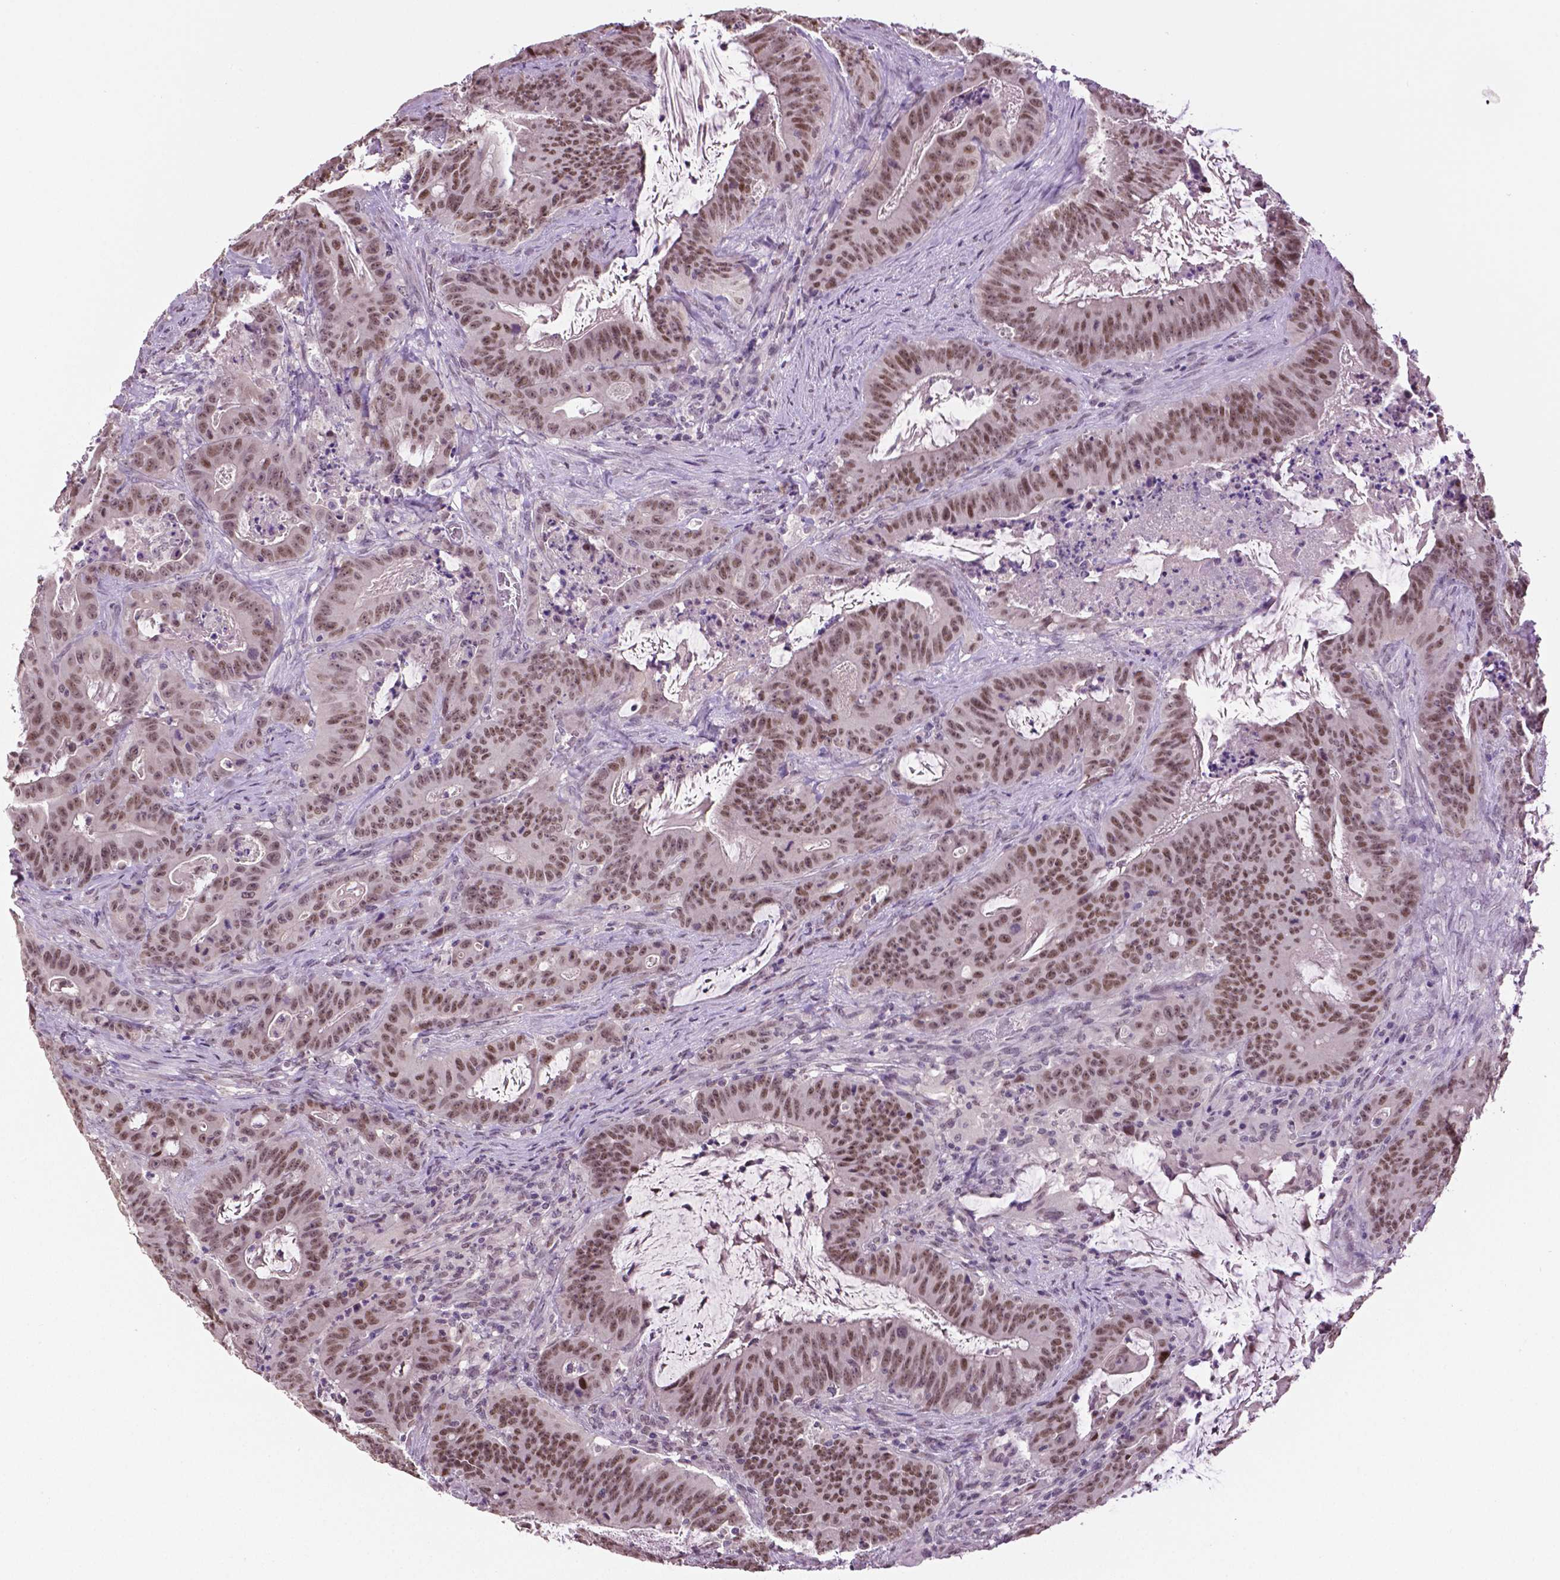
{"staining": {"intensity": "moderate", "quantity": ">75%", "location": "nuclear"}, "tissue": "colorectal cancer", "cell_type": "Tumor cells", "image_type": "cancer", "snomed": [{"axis": "morphology", "description": "Adenocarcinoma, NOS"}, {"axis": "topography", "description": "Colon"}], "caption": "Immunohistochemistry staining of colorectal cancer, which demonstrates medium levels of moderate nuclear positivity in about >75% of tumor cells indicating moderate nuclear protein staining. The staining was performed using DAB (brown) for protein detection and nuclei were counterstained in hematoxylin (blue).", "gene": "DLX5", "patient": {"sex": "male", "age": 33}}